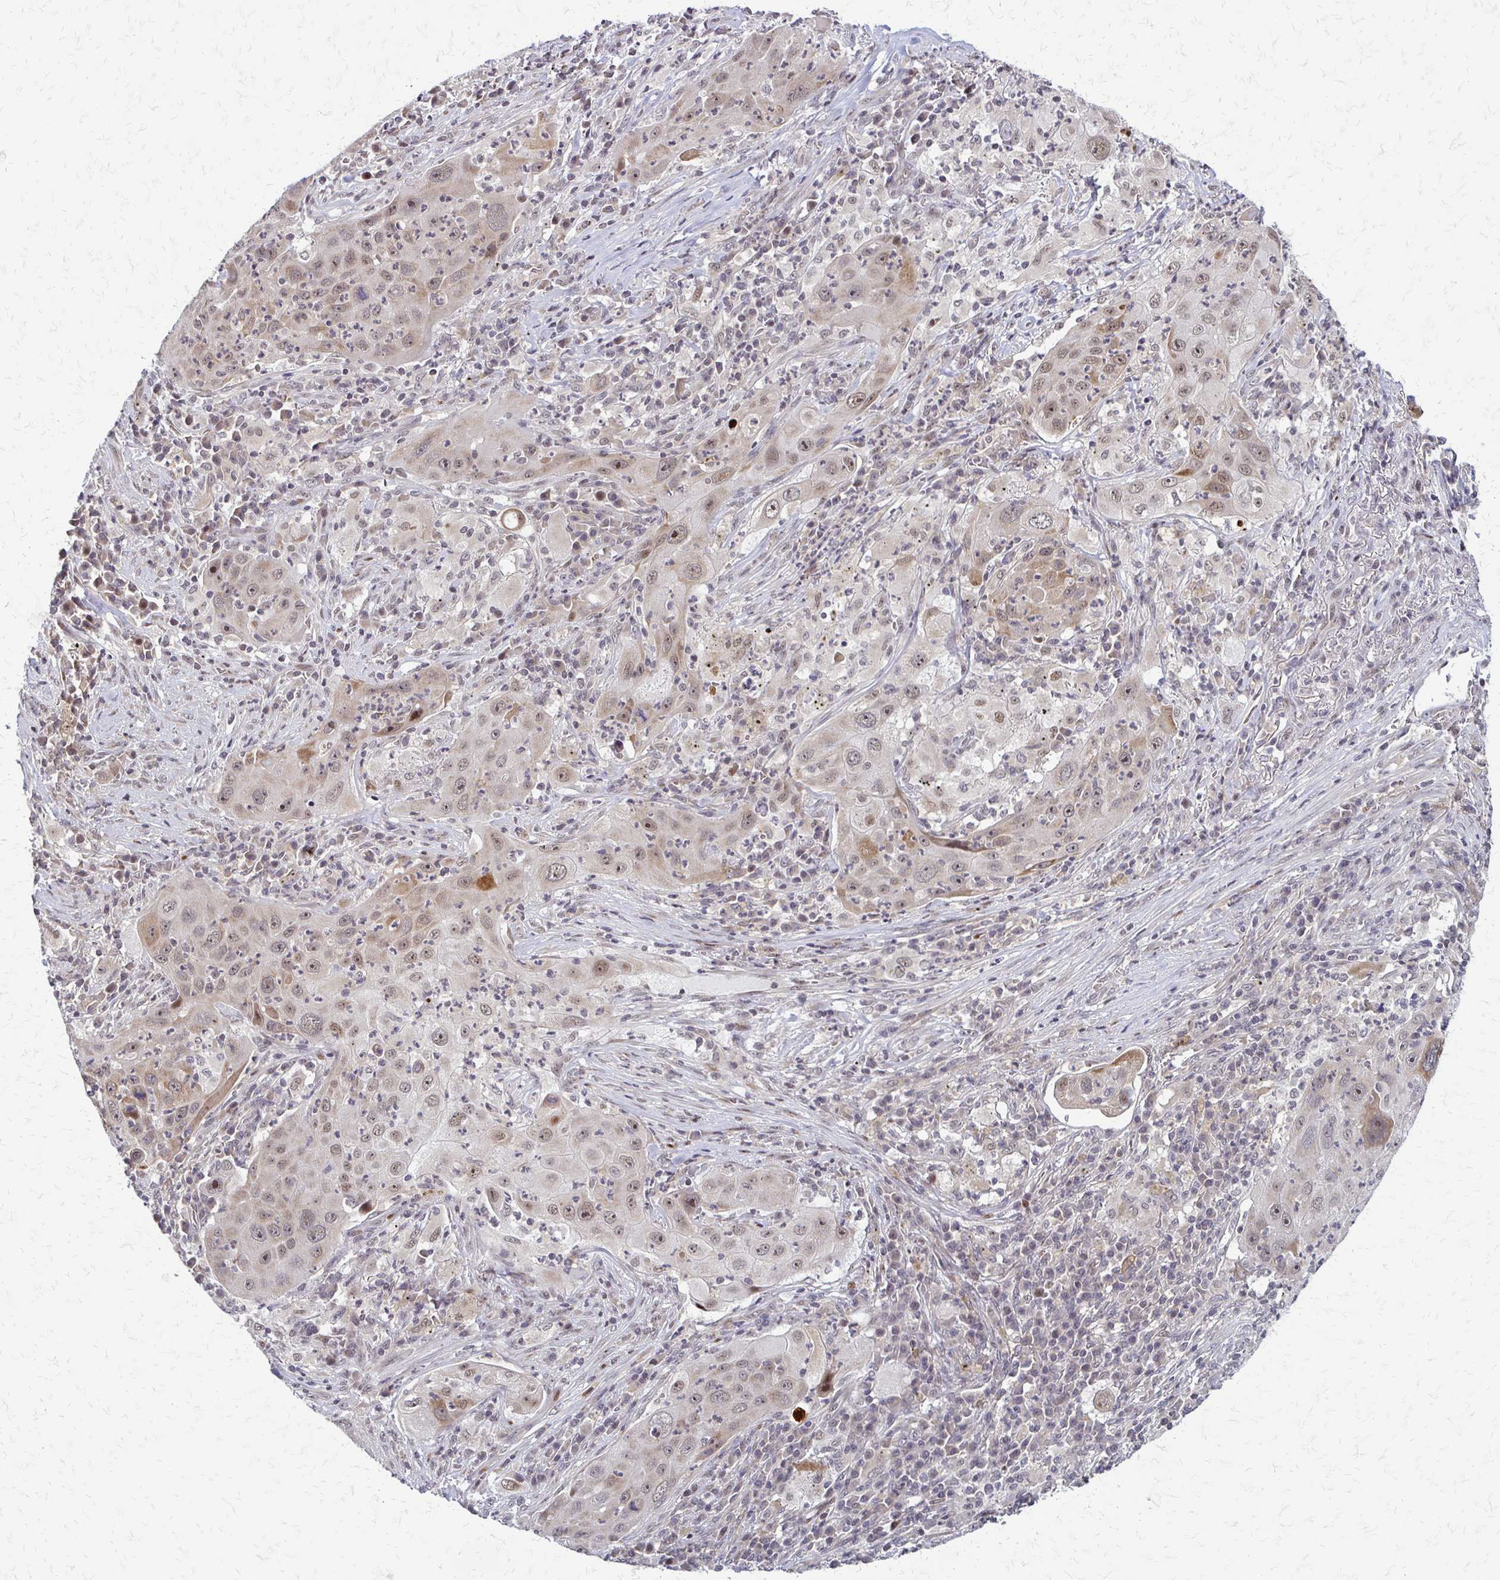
{"staining": {"intensity": "weak", "quantity": "25%-75%", "location": "cytoplasmic/membranous,nuclear"}, "tissue": "lung cancer", "cell_type": "Tumor cells", "image_type": "cancer", "snomed": [{"axis": "morphology", "description": "Squamous cell carcinoma, NOS"}, {"axis": "topography", "description": "Lung"}], "caption": "Immunohistochemical staining of human lung cancer (squamous cell carcinoma) shows low levels of weak cytoplasmic/membranous and nuclear expression in about 25%-75% of tumor cells.", "gene": "TRIR", "patient": {"sex": "female", "age": 59}}